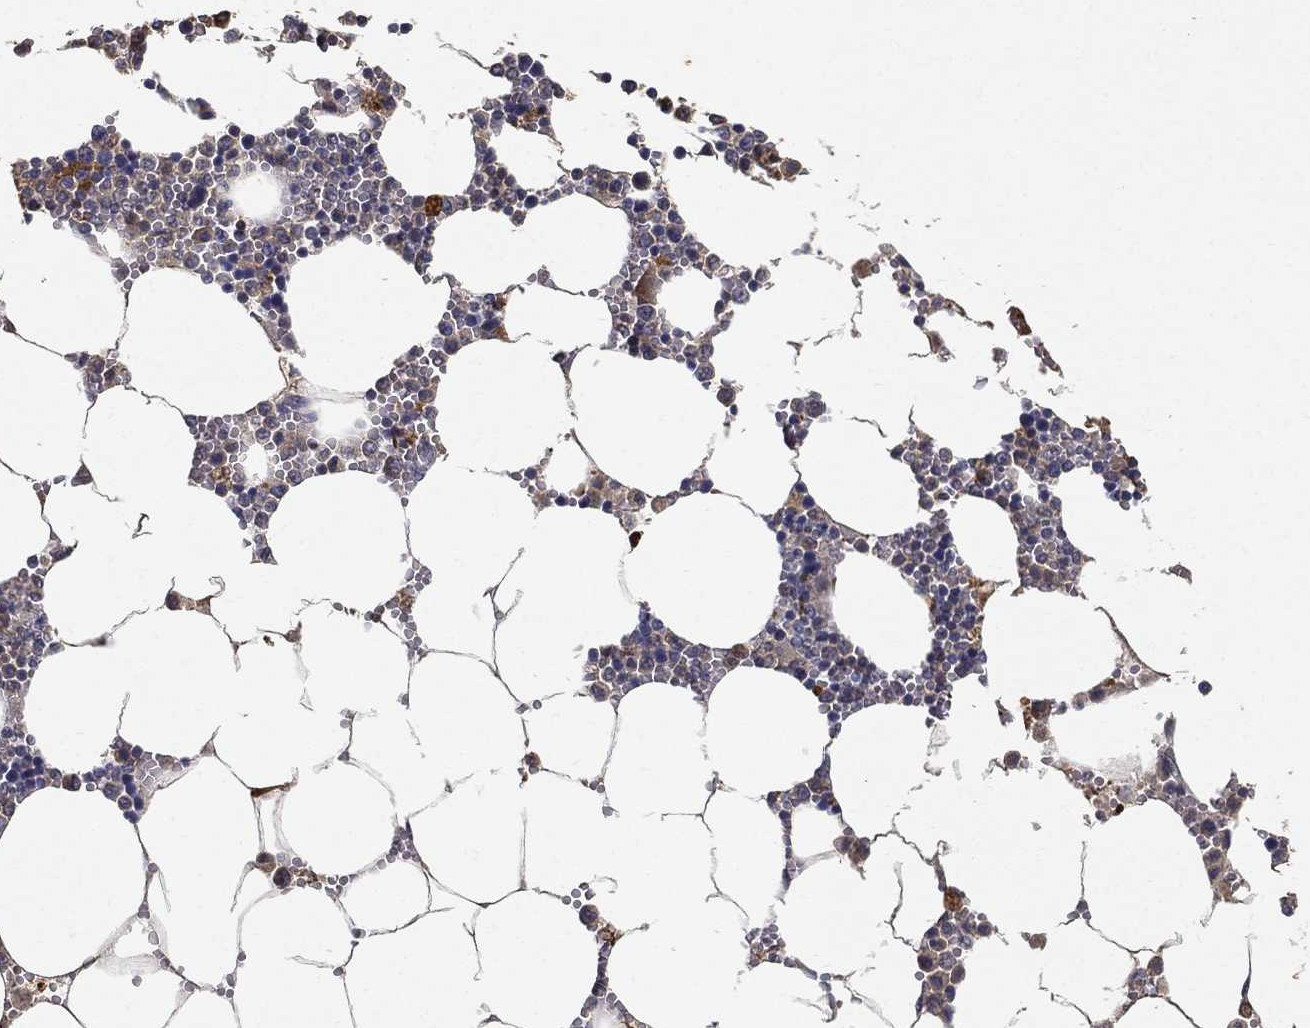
{"staining": {"intensity": "moderate", "quantity": "<25%", "location": "cytoplasmic/membranous"}, "tissue": "bone marrow", "cell_type": "Hematopoietic cells", "image_type": "normal", "snomed": [{"axis": "morphology", "description": "Normal tissue, NOS"}, {"axis": "topography", "description": "Bone marrow"}], "caption": "Brown immunohistochemical staining in unremarkable bone marrow exhibits moderate cytoplasmic/membranous staining in about <25% of hematopoietic cells. (Brightfield microscopy of DAB IHC at high magnification).", "gene": "MT", "patient": {"sex": "female", "age": 64}}